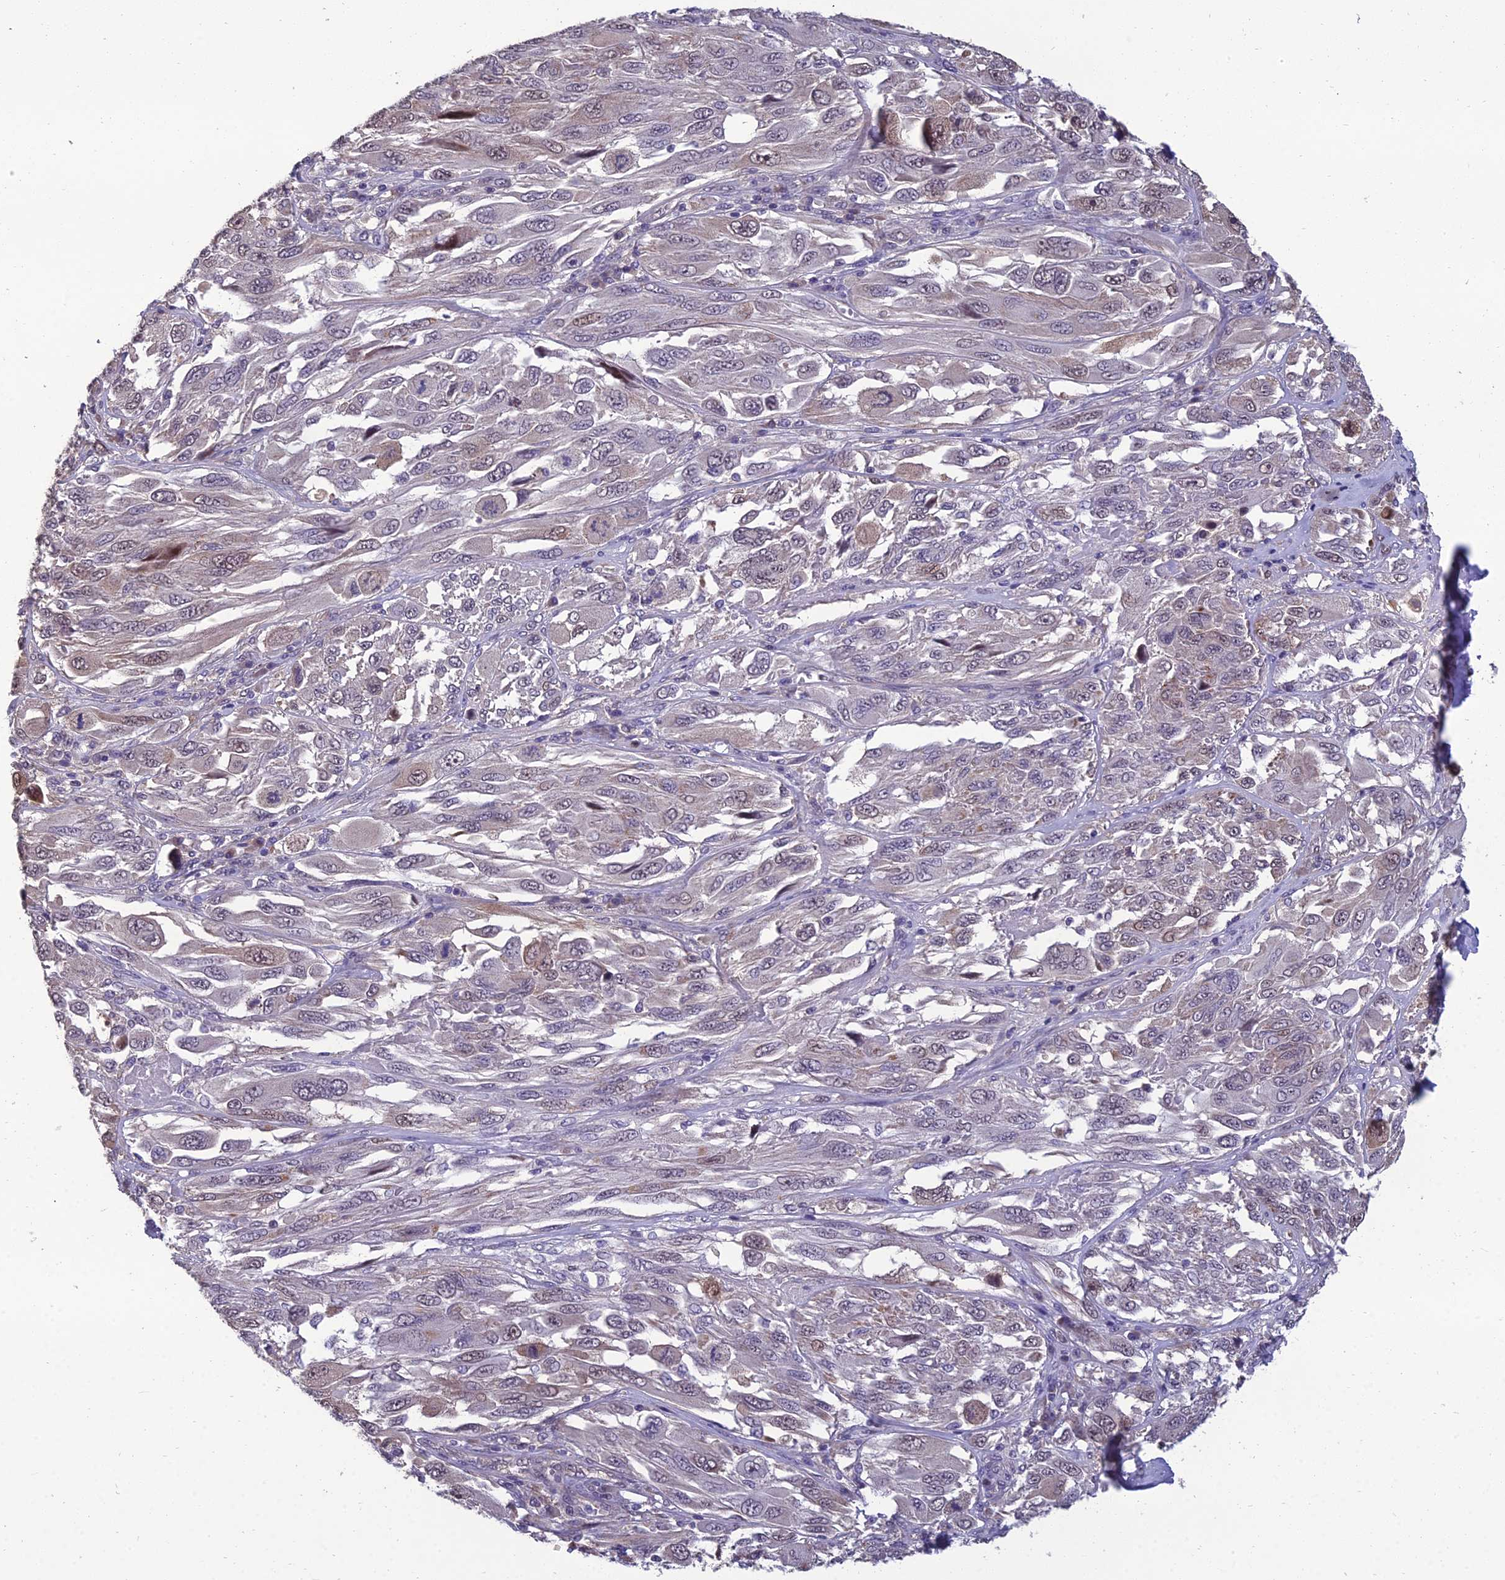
{"staining": {"intensity": "weak", "quantity": "<25%", "location": "nuclear"}, "tissue": "melanoma", "cell_type": "Tumor cells", "image_type": "cancer", "snomed": [{"axis": "morphology", "description": "Malignant melanoma, NOS"}, {"axis": "topography", "description": "Skin"}], "caption": "Photomicrograph shows no protein positivity in tumor cells of malignant melanoma tissue.", "gene": "GRWD1", "patient": {"sex": "female", "age": 91}}